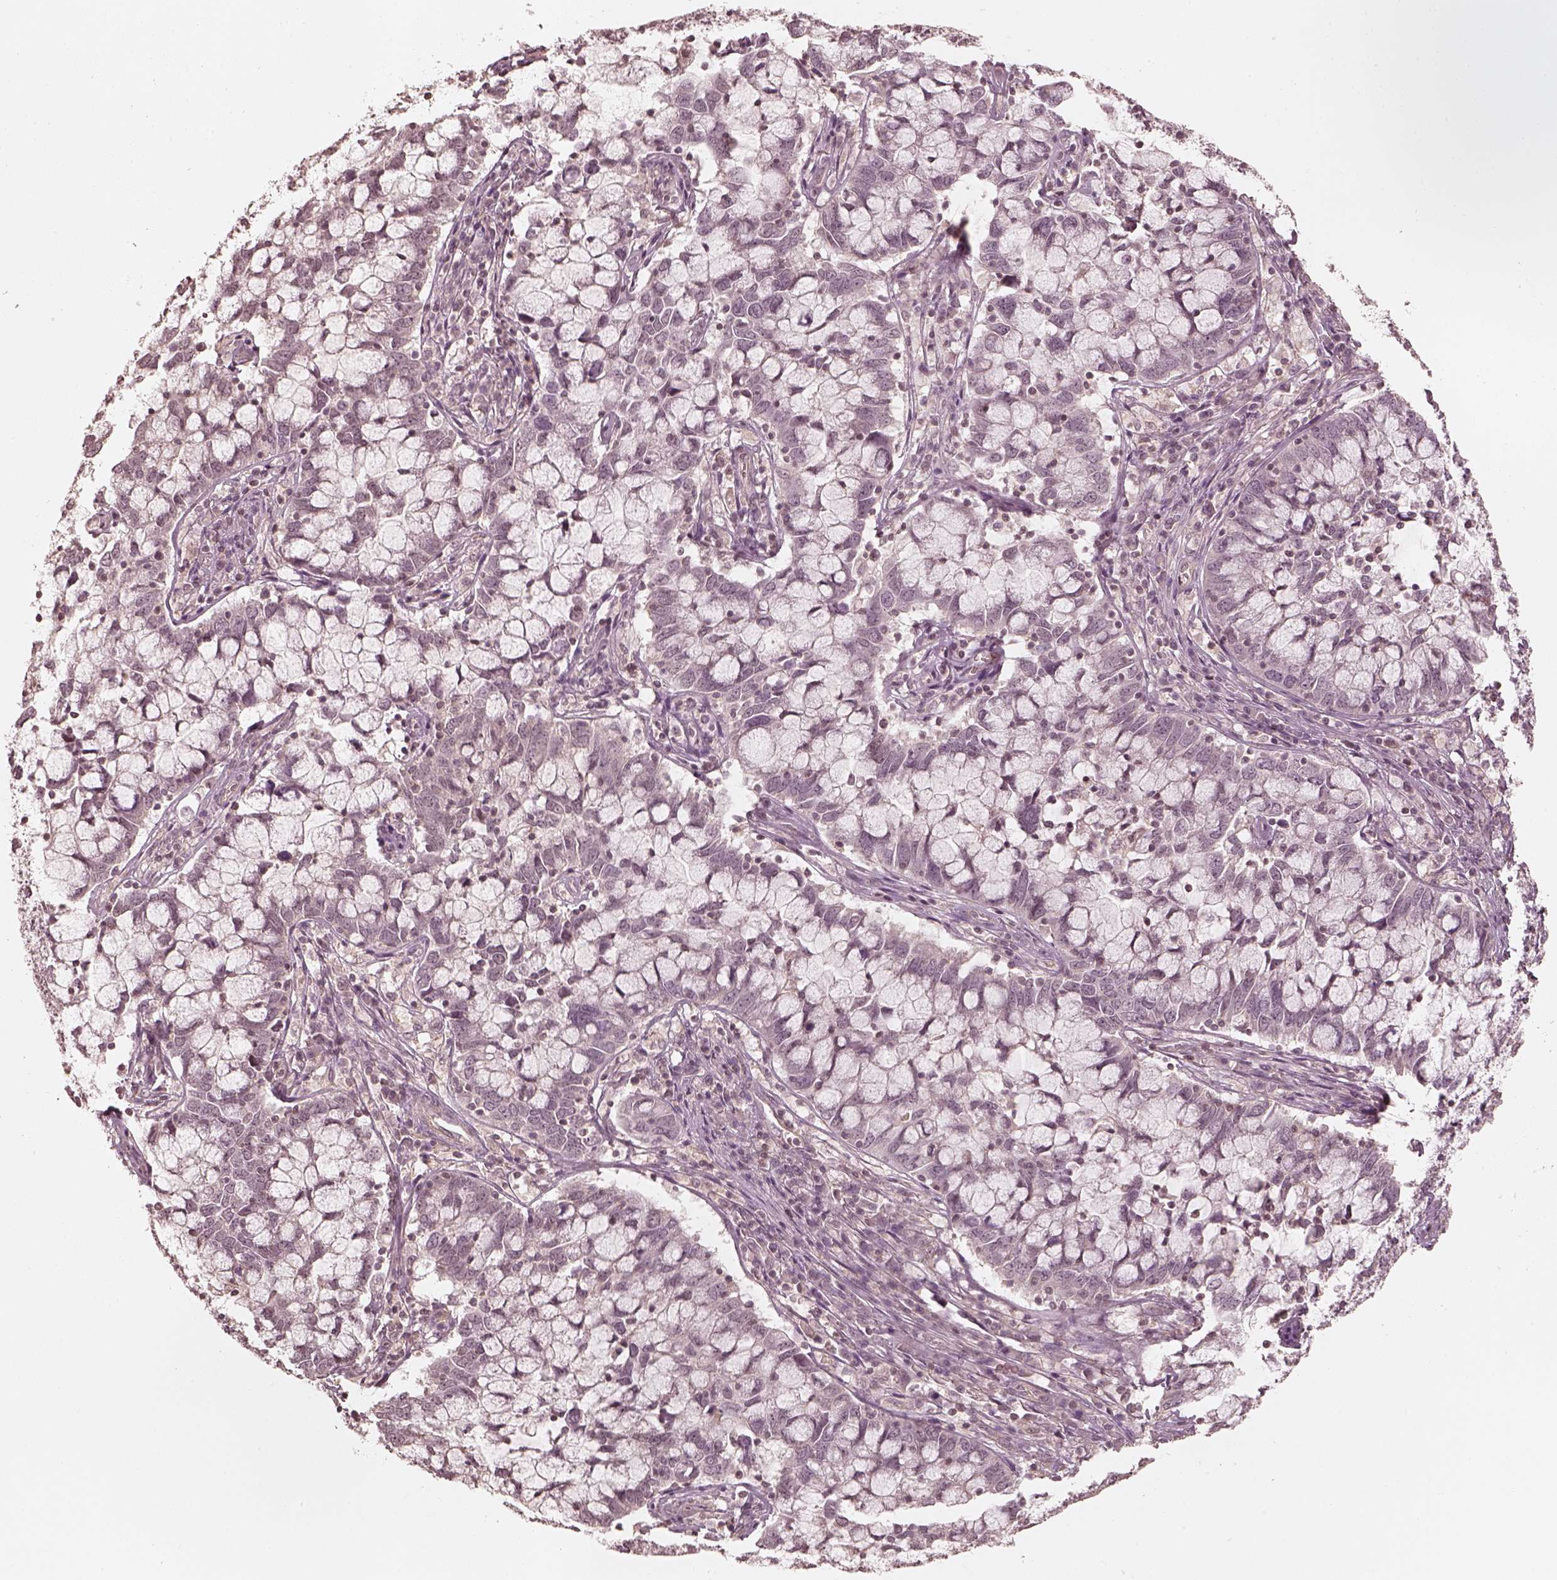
{"staining": {"intensity": "negative", "quantity": "none", "location": "none"}, "tissue": "cervical cancer", "cell_type": "Tumor cells", "image_type": "cancer", "snomed": [{"axis": "morphology", "description": "Adenocarcinoma, NOS"}, {"axis": "topography", "description": "Cervix"}], "caption": "Immunohistochemistry histopathology image of human cervical adenocarcinoma stained for a protein (brown), which displays no positivity in tumor cells.", "gene": "KIF5C", "patient": {"sex": "female", "age": 40}}